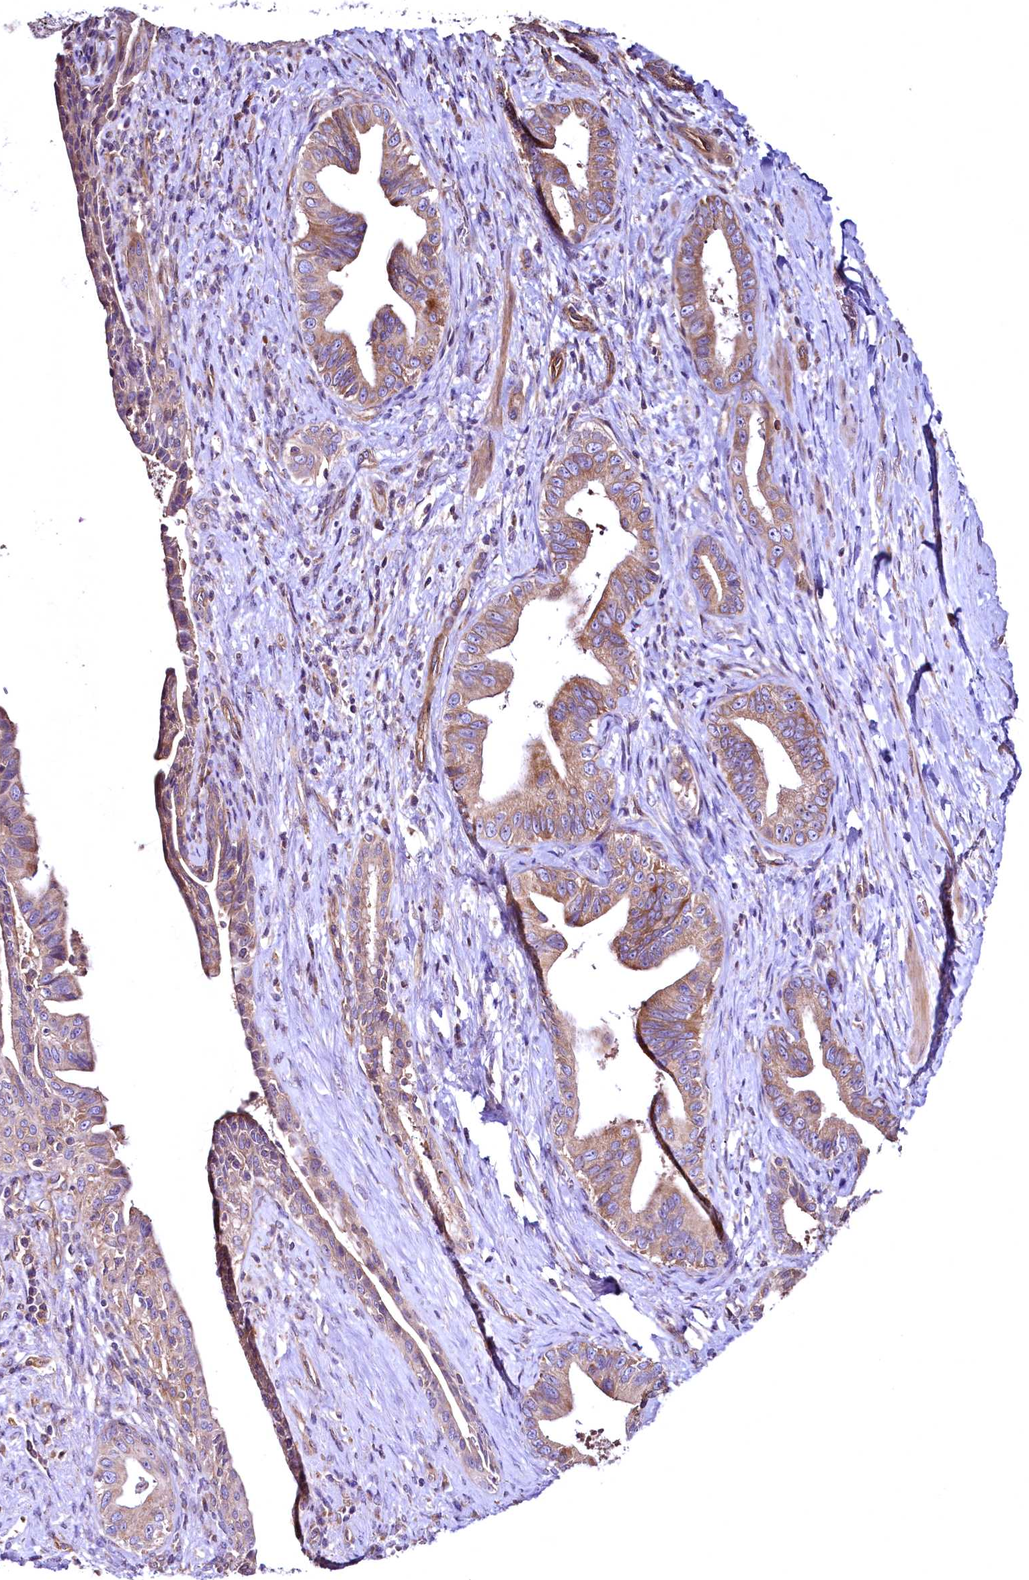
{"staining": {"intensity": "moderate", "quantity": ">75%", "location": "cytoplasmic/membranous"}, "tissue": "pancreatic cancer", "cell_type": "Tumor cells", "image_type": "cancer", "snomed": [{"axis": "morphology", "description": "Adenocarcinoma, NOS"}, {"axis": "topography", "description": "Pancreas"}], "caption": "Approximately >75% of tumor cells in human adenocarcinoma (pancreatic) reveal moderate cytoplasmic/membranous protein expression as visualized by brown immunohistochemical staining.", "gene": "TBCEL", "patient": {"sex": "female", "age": 55}}